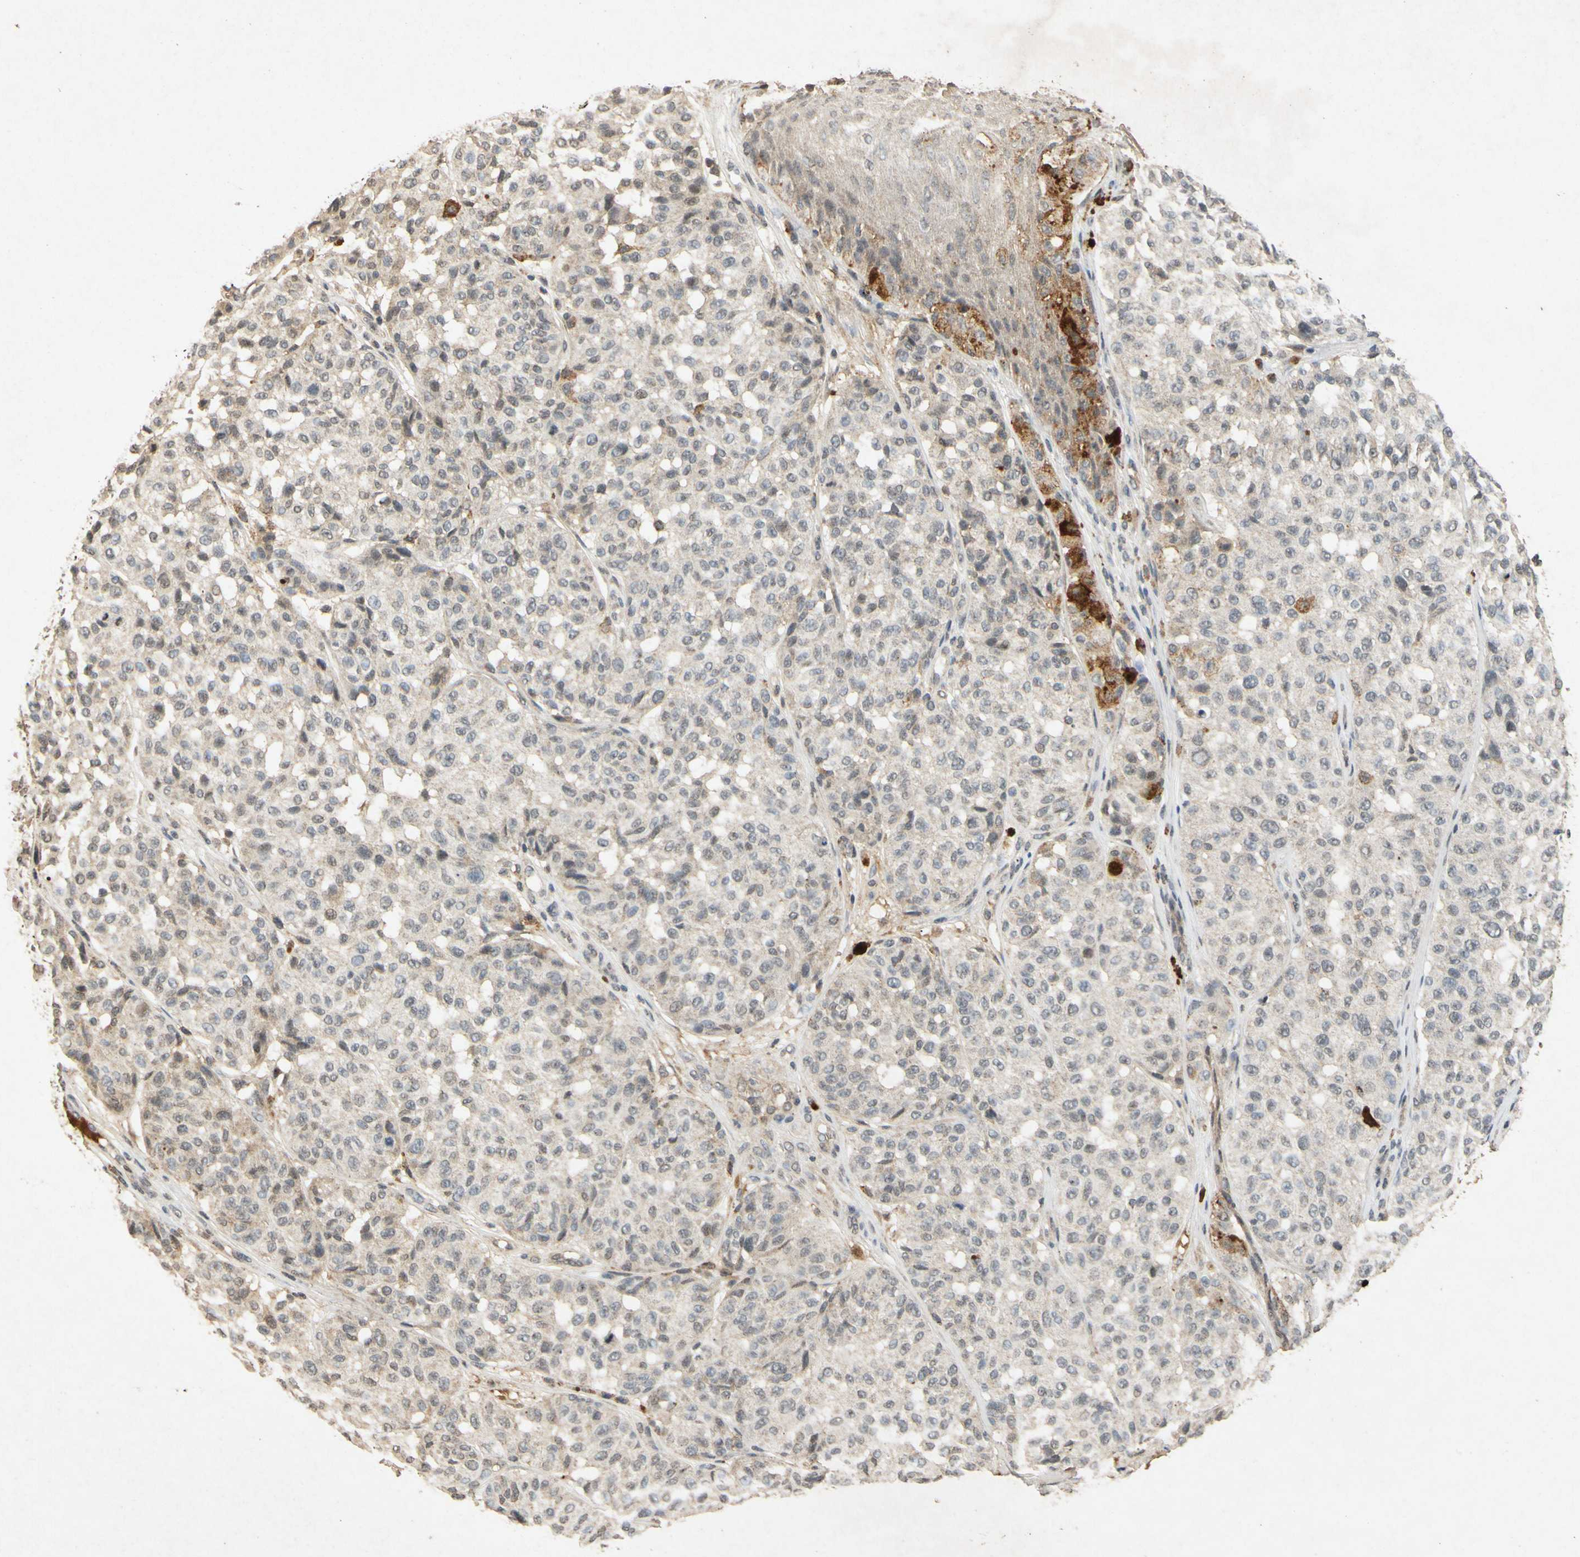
{"staining": {"intensity": "weak", "quantity": "25%-75%", "location": "cytoplasmic/membranous"}, "tissue": "melanoma", "cell_type": "Tumor cells", "image_type": "cancer", "snomed": [{"axis": "morphology", "description": "Malignant melanoma, NOS"}, {"axis": "topography", "description": "Skin"}], "caption": "Immunohistochemistry photomicrograph of human melanoma stained for a protein (brown), which shows low levels of weak cytoplasmic/membranous staining in approximately 25%-75% of tumor cells.", "gene": "CP", "patient": {"sex": "female", "age": 46}}